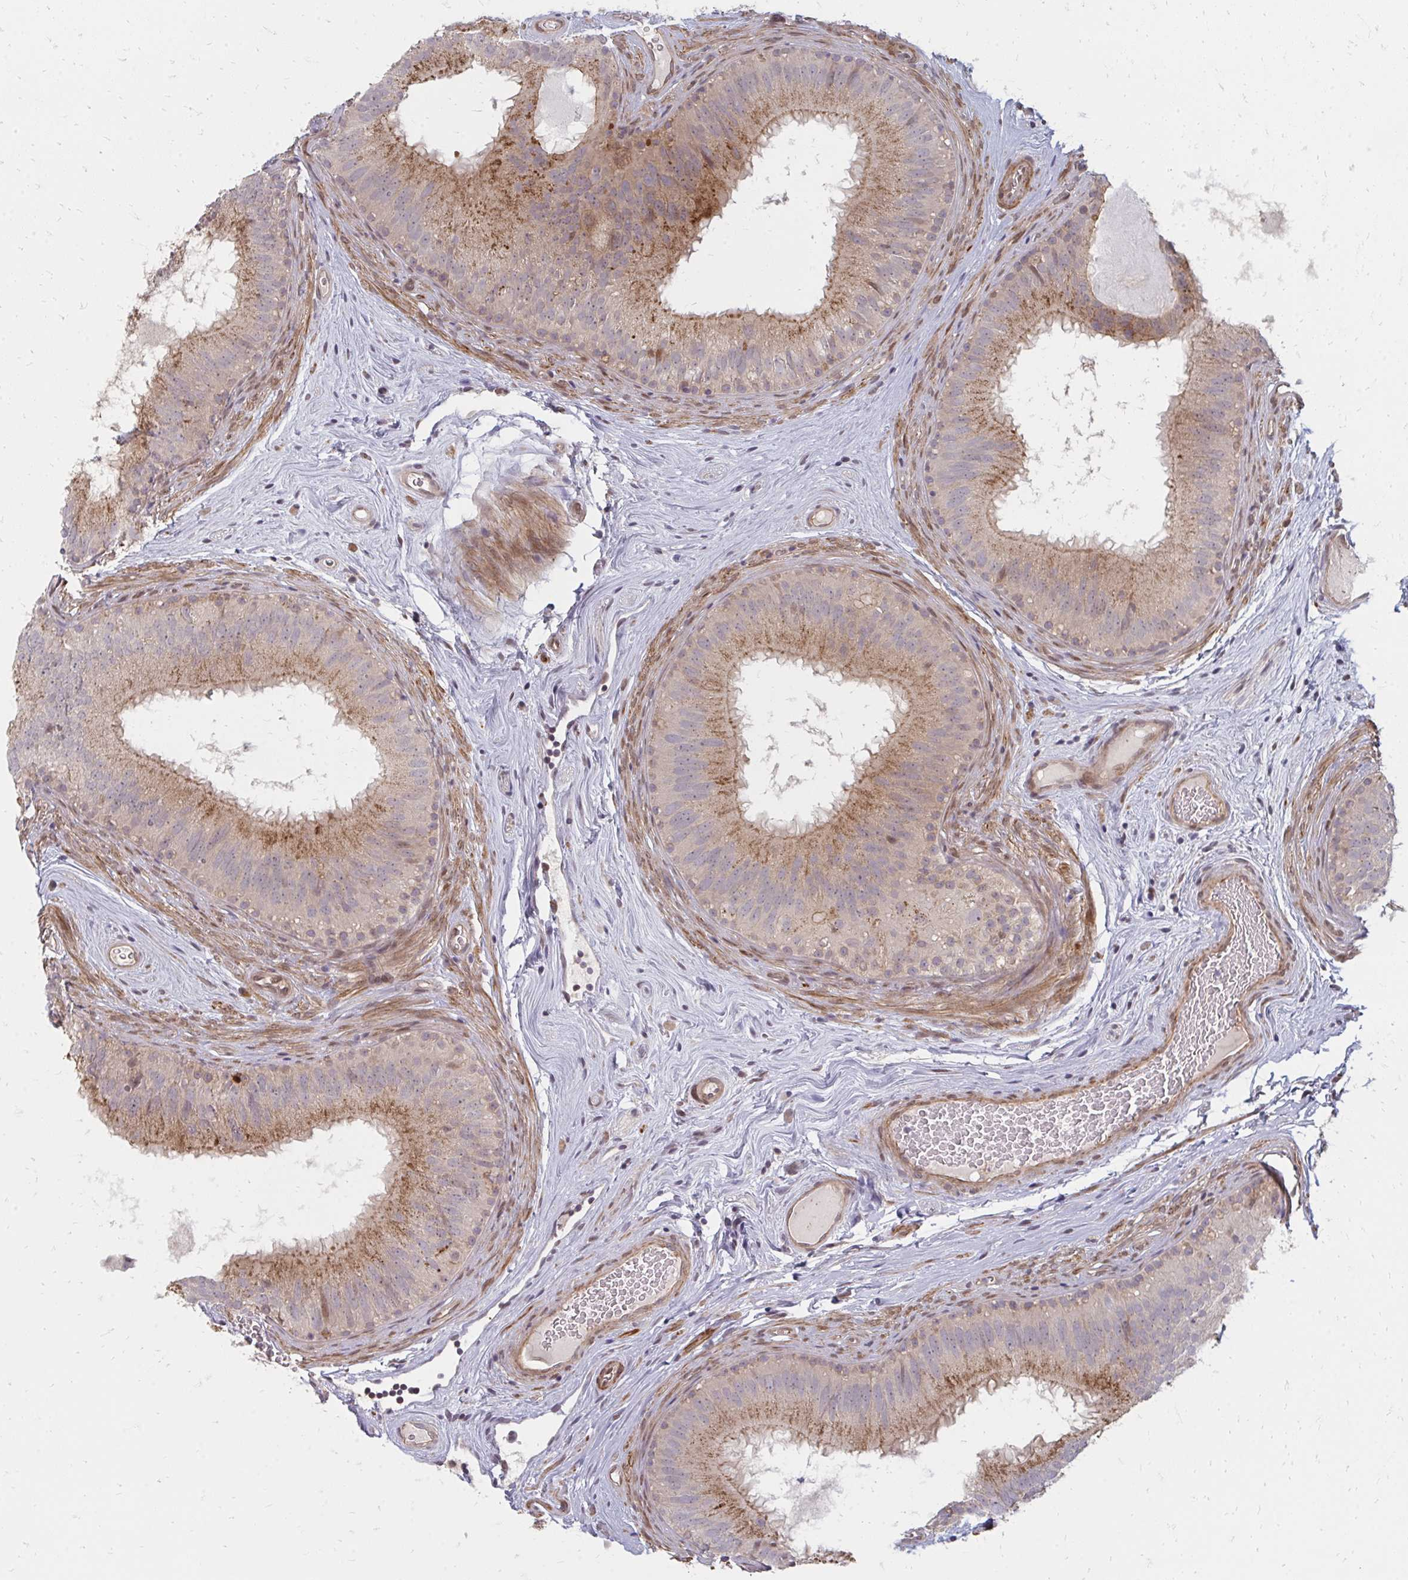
{"staining": {"intensity": "weak", "quantity": ">75%", "location": "cytoplasmic/membranous"}, "tissue": "epididymis", "cell_type": "Glandular cells", "image_type": "normal", "snomed": [{"axis": "morphology", "description": "Normal tissue, NOS"}, {"axis": "topography", "description": "Epididymis"}], "caption": "IHC staining of benign epididymis, which reveals low levels of weak cytoplasmic/membranous positivity in approximately >75% of glandular cells indicating weak cytoplasmic/membranous protein positivity. The staining was performed using DAB (3,3'-diaminobenzidine) (brown) for protein detection and nuclei were counterstained in hematoxylin (blue).", "gene": "ZNF285", "patient": {"sex": "male", "age": 44}}